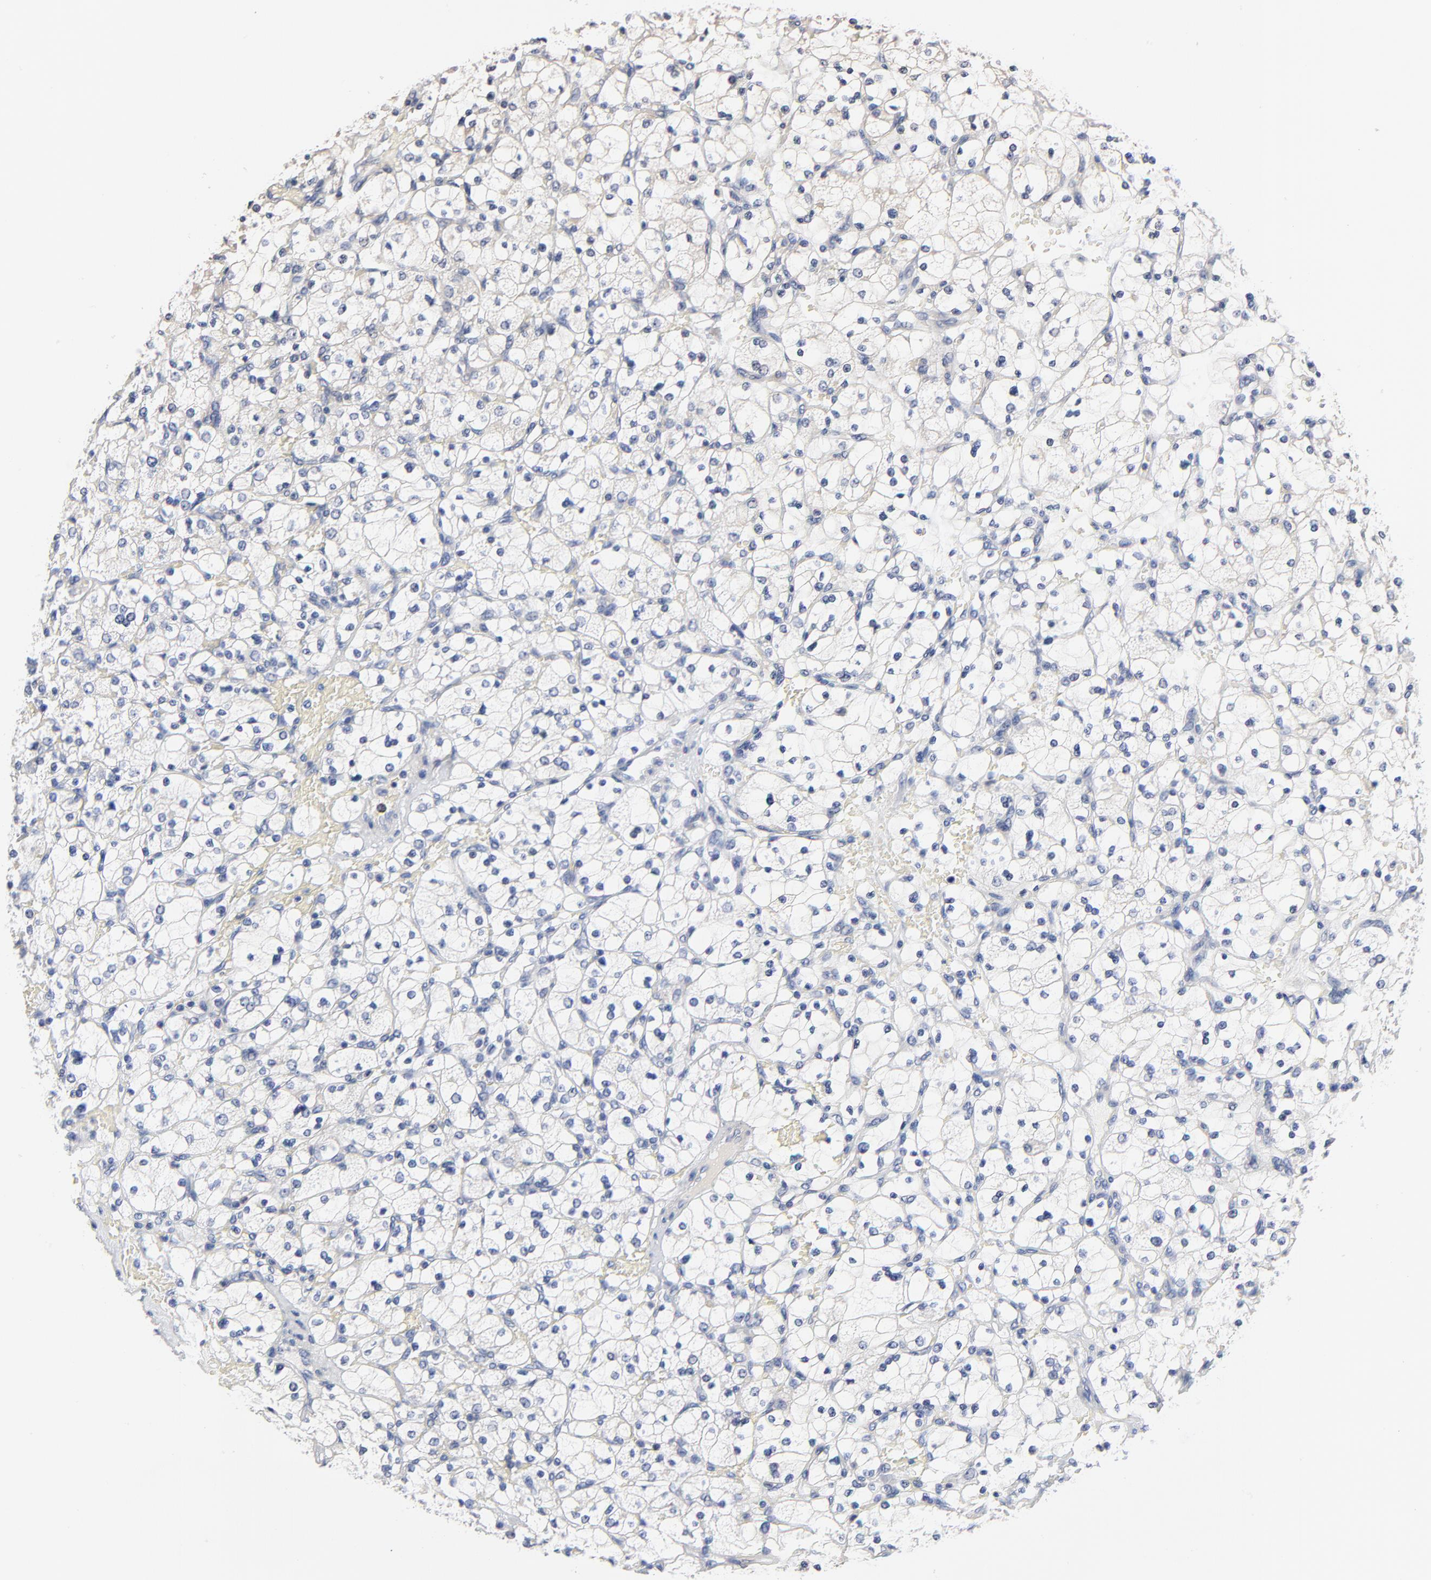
{"staining": {"intensity": "negative", "quantity": "none", "location": "none"}, "tissue": "renal cancer", "cell_type": "Tumor cells", "image_type": "cancer", "snomed": [{"axis": "morphology", "description": "Adenocarcinoma, NOS"}, {"axis": "topography", "description": "Kidney"}], "caption": "Human renal cancer (adenocarcinoma) stained for a protein using IHC shows no positivity in tumor cells.", "gene": "AADAC", "patient": {"sex": "female", "age": 83}}